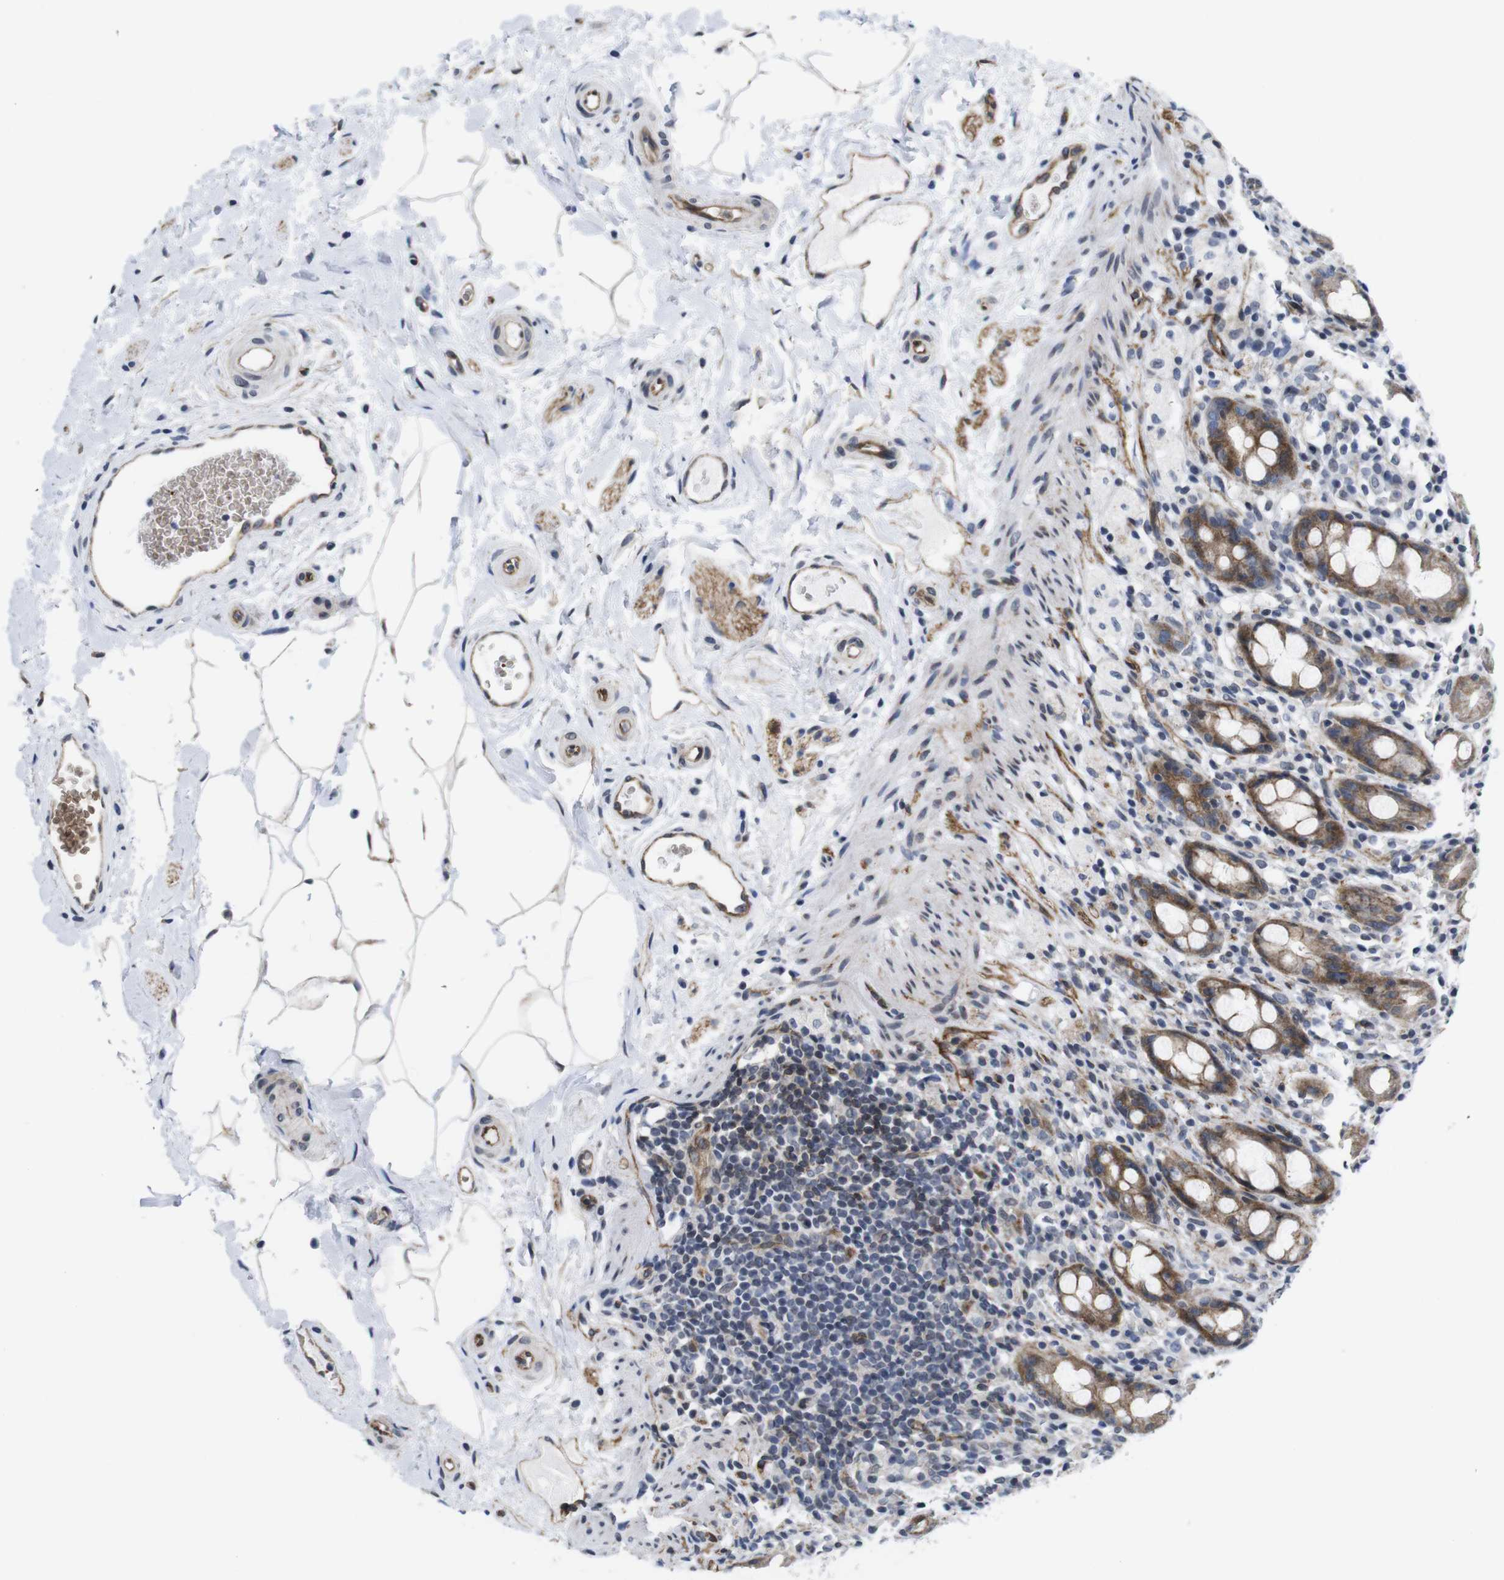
{"staining": {"intensity": "moderate", "quantity": ">75%", "location": "cytoplasmic/membranous"}, "tissue": "rectum", "cell_type": "Glandular cells", "image_type": "normal", "snomed": [{"axis": "morphology", "description": "Normal tissue, NOS"}, {"axis": "topography", "description": "Rectum"}], "caption": "Human rectum stained with a protein marker reveals moderate staining in glandular cells.", "gene": "SOCS3", "patient": {"sex": "male", "age": 44}}